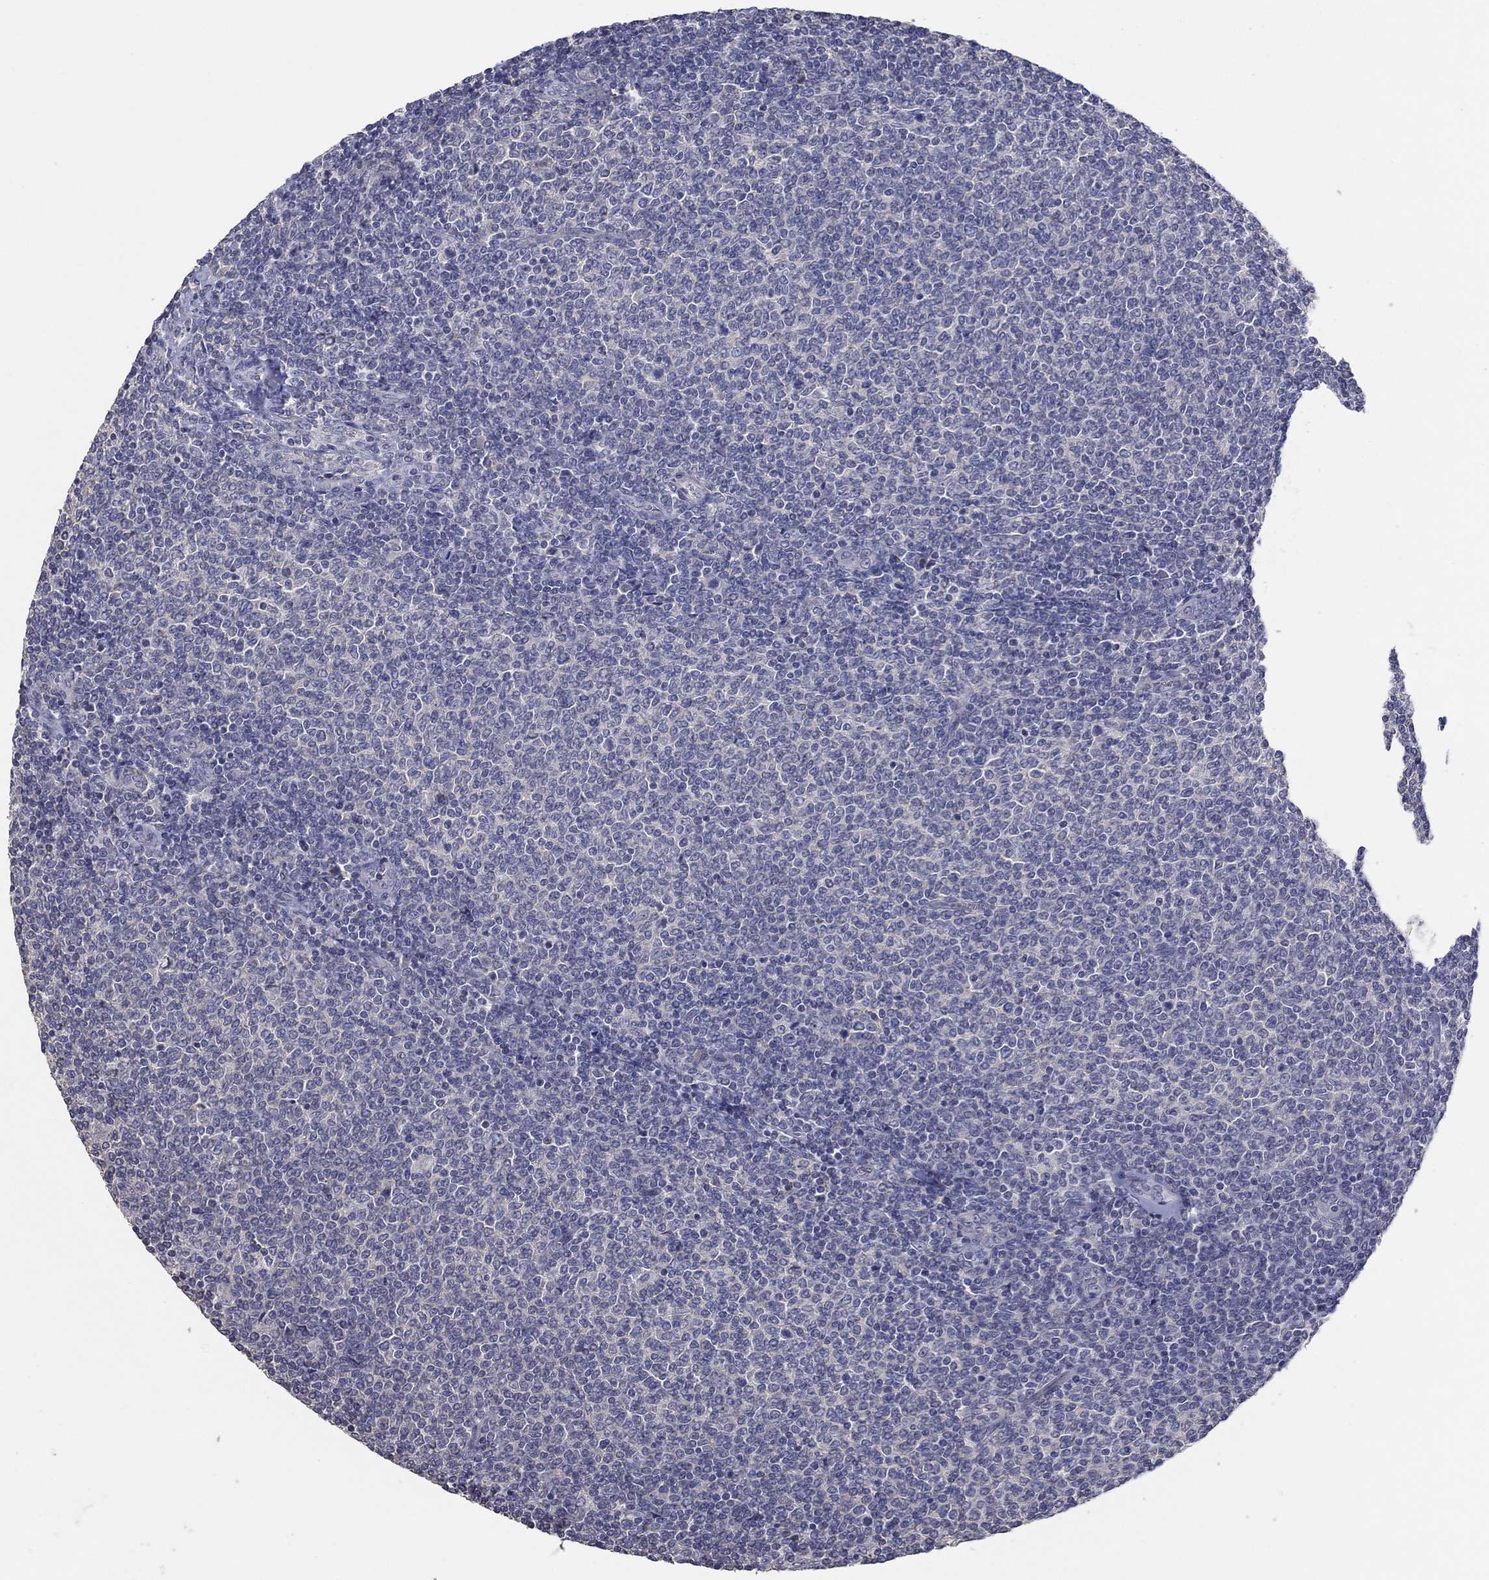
{"staining": {"intensity": "negative", "quantity": "none", "location": "none"}, "tissue": "lymphoma", "cell_type": "Tumor cells", "image_type": "cancer", "snomed": [{"axis": "morphology", "description": "Malignant lymphoma, non-Hodgkin's type, Low grade"}, {"axis": "topography", "description": "Lymph node"}], "caption": "There is no significant staining in tumor cells of lymphoma.", "gene": "DOCK3", "patient": {"sex": "male", "age": 52}}